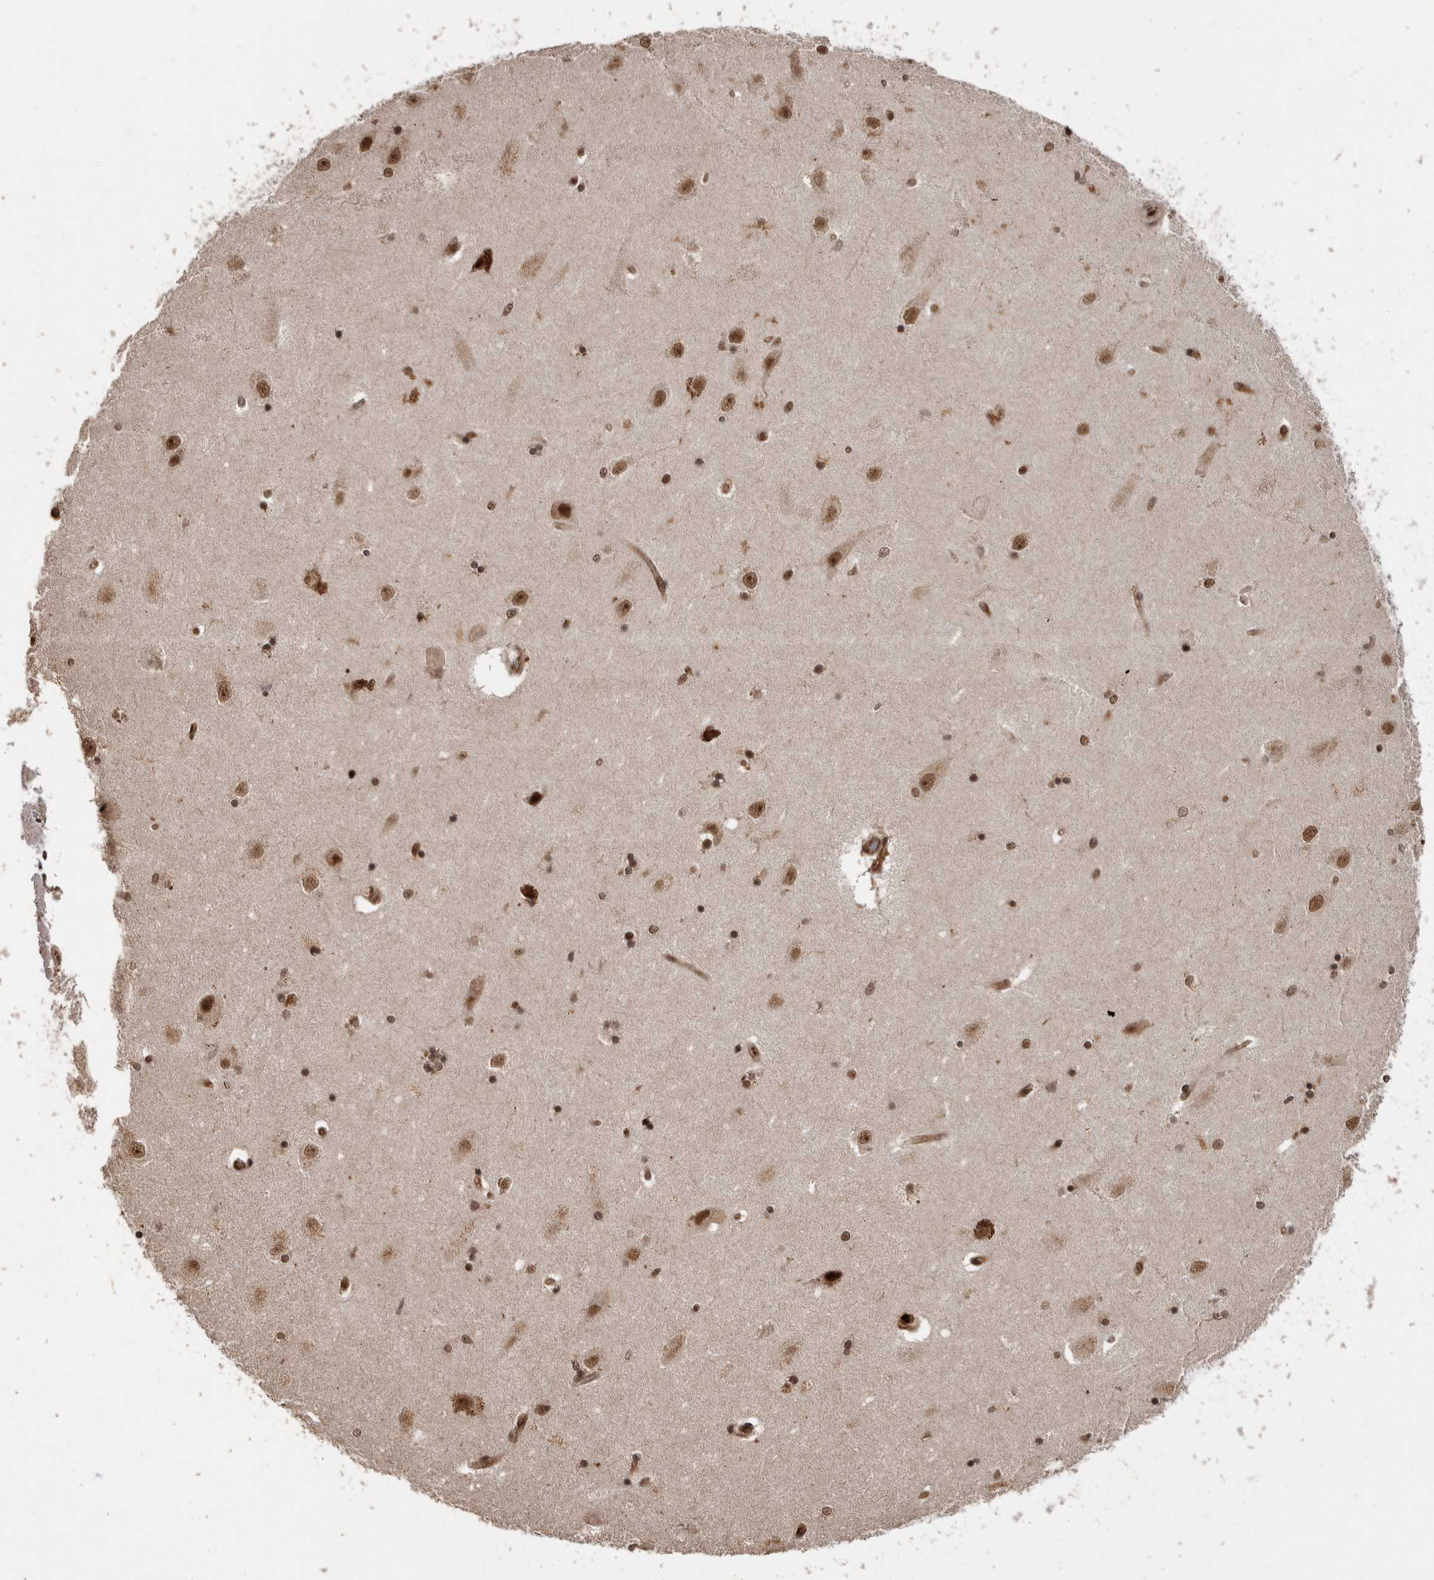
{"staining": {"intensity": "strong", "quantity": ">75%", "location": "nuclear"}, "tissue": "hippocampus", "cell_type": "Glial cells", "image_type": "normal", "snomed": [{"axis": "morphology", "description": "Normal tissue, NOS"}, {"axis": "topography", "description": "Hippocampus"}], "caption": "The micrograph demonstrates staining of benign hippocampus, revealing strong nuclear protein positivity (brown color) within glial cells.", "gene": "PPP1R8", "patient": {"sex": "female", "age": 54}}